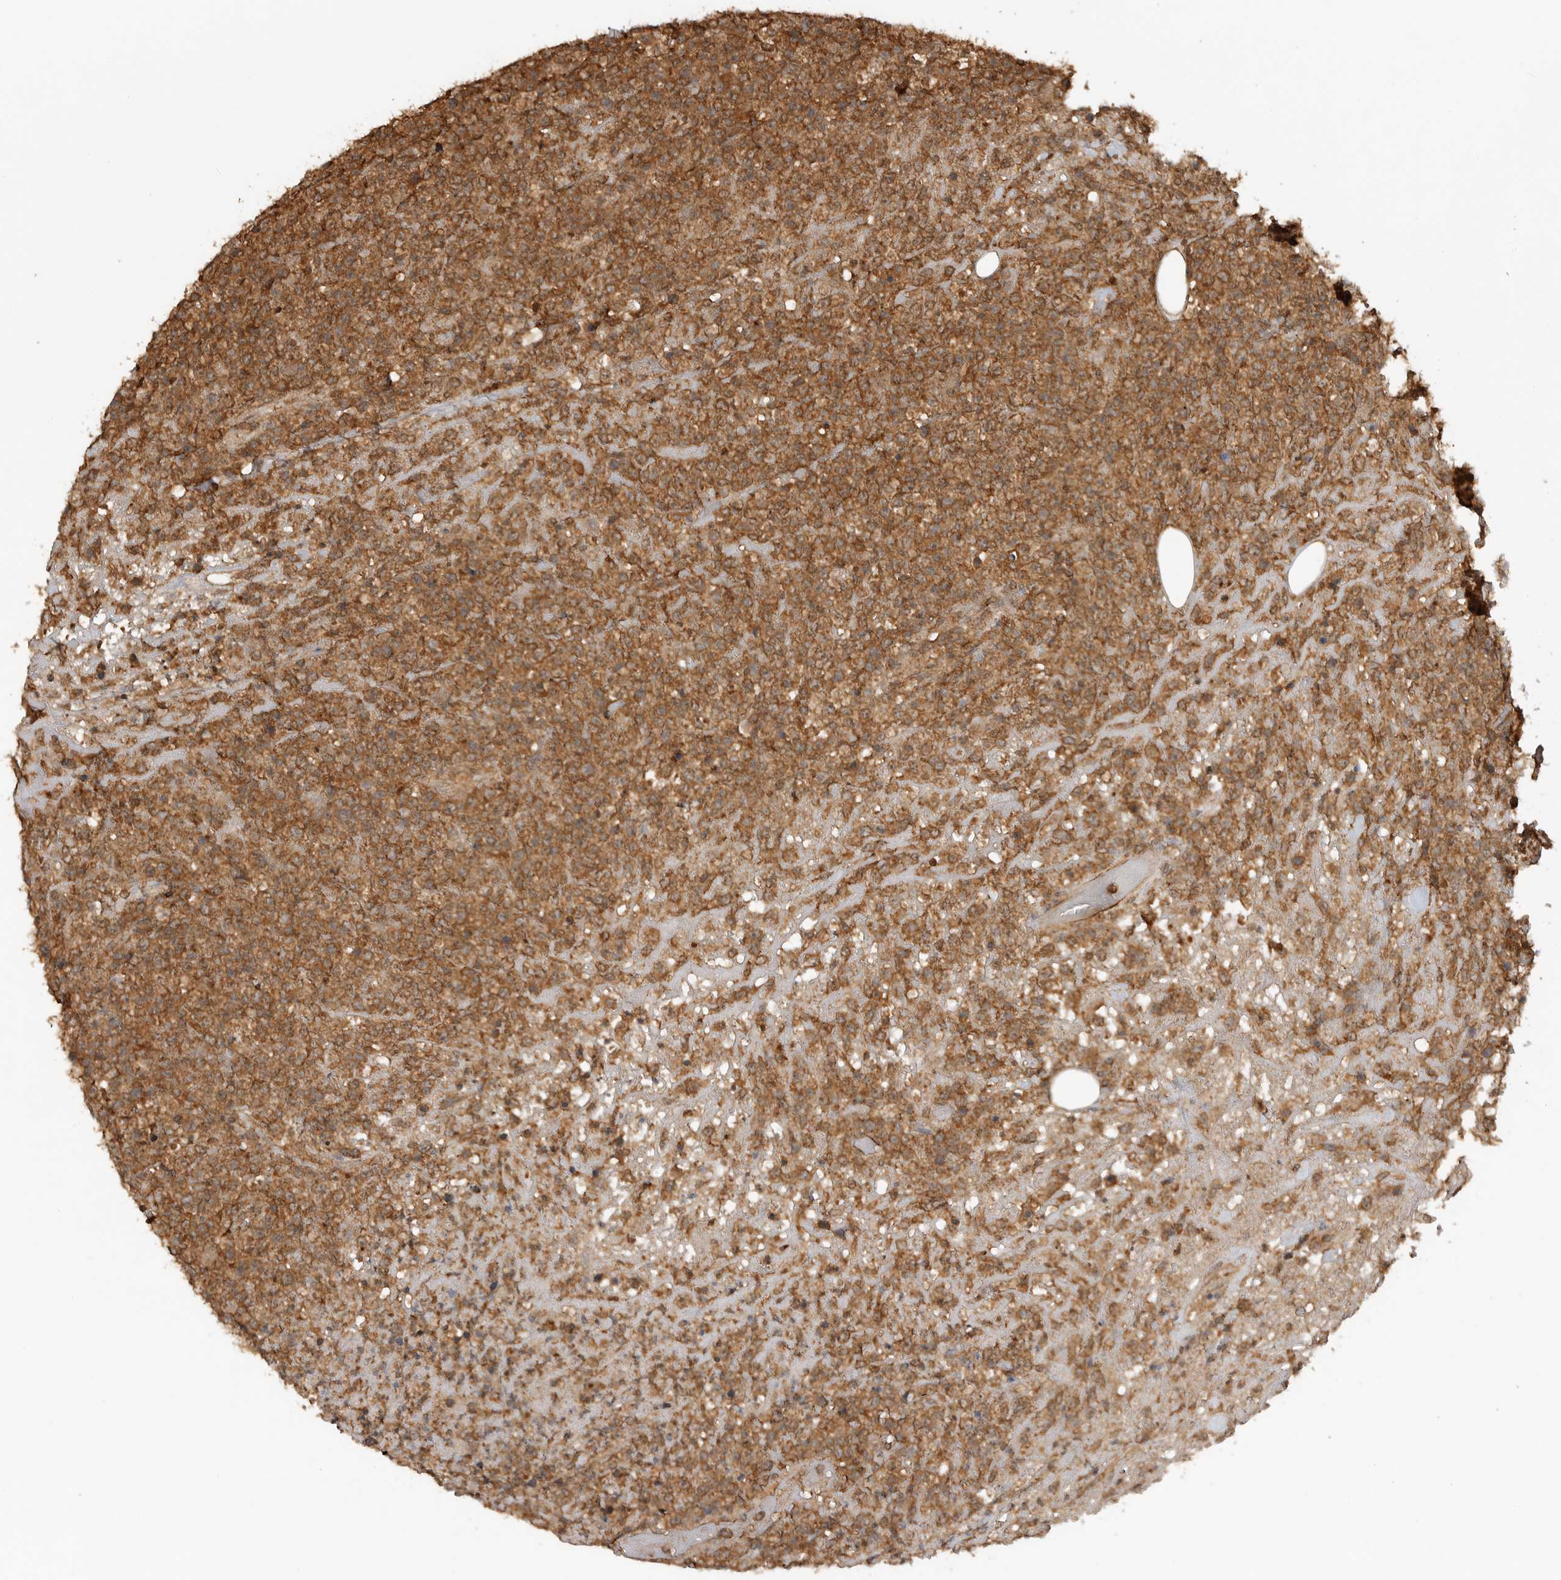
{"staining": {"intensity": "moderate", "quantity": ">75%", "location": "cytoplasmic/membranous"}, "tissue": "lymphoma", "cell_type": "Tumor cells", "image_type": "cancer", "snomed": [{"axis": "morphology", "description": "Malignant lymphoma, non-Hodgkin's type, High grade"}, {"axis": "topography", "description": "Colon"}], "caption": "Human lymphoma stained with a protein marker demonstrates moderate staining in tumor cells.", "gene": "ICOSLG", "patient": {"sex": "female", "age": 53}}